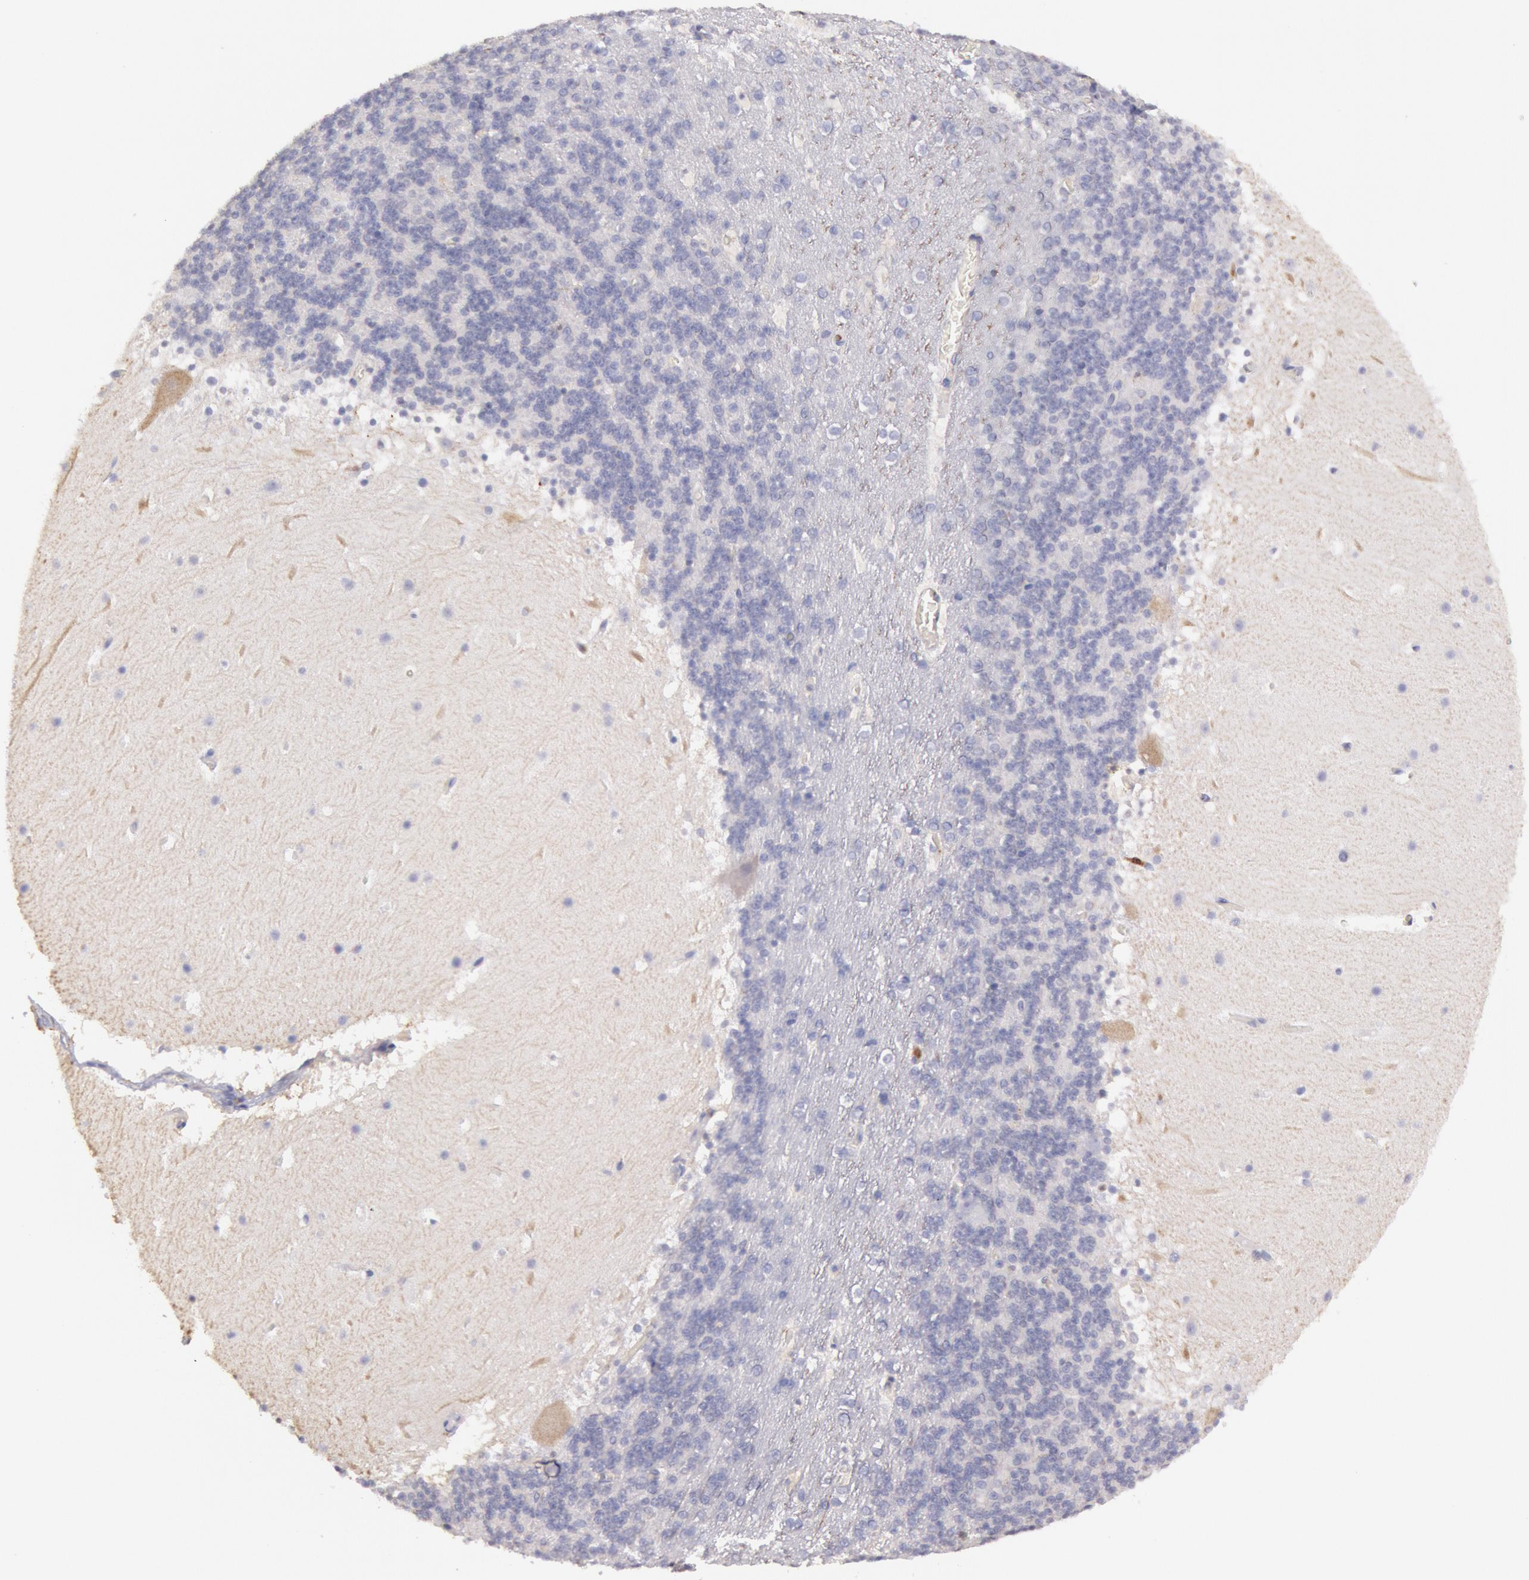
{"staining": {"intensity": "negative", "quantity": "none", "location": "none"}, "tissue": "cerebellum", "cell_type": "Cells in granular layer", "image_type": "normal", "snomed": [{"axis": "morphology", "description": "Normal tissue, NOS"}, {"axis": "topography", "description": "Cerebellum"}], "caption": "IHC histopathology image of benign cerebellum stained for a protein (brown), which demonstrates no expression in cells in granular layer.", "gene": "RAB27A", "patient": {"sex": "male", "age": 45}}